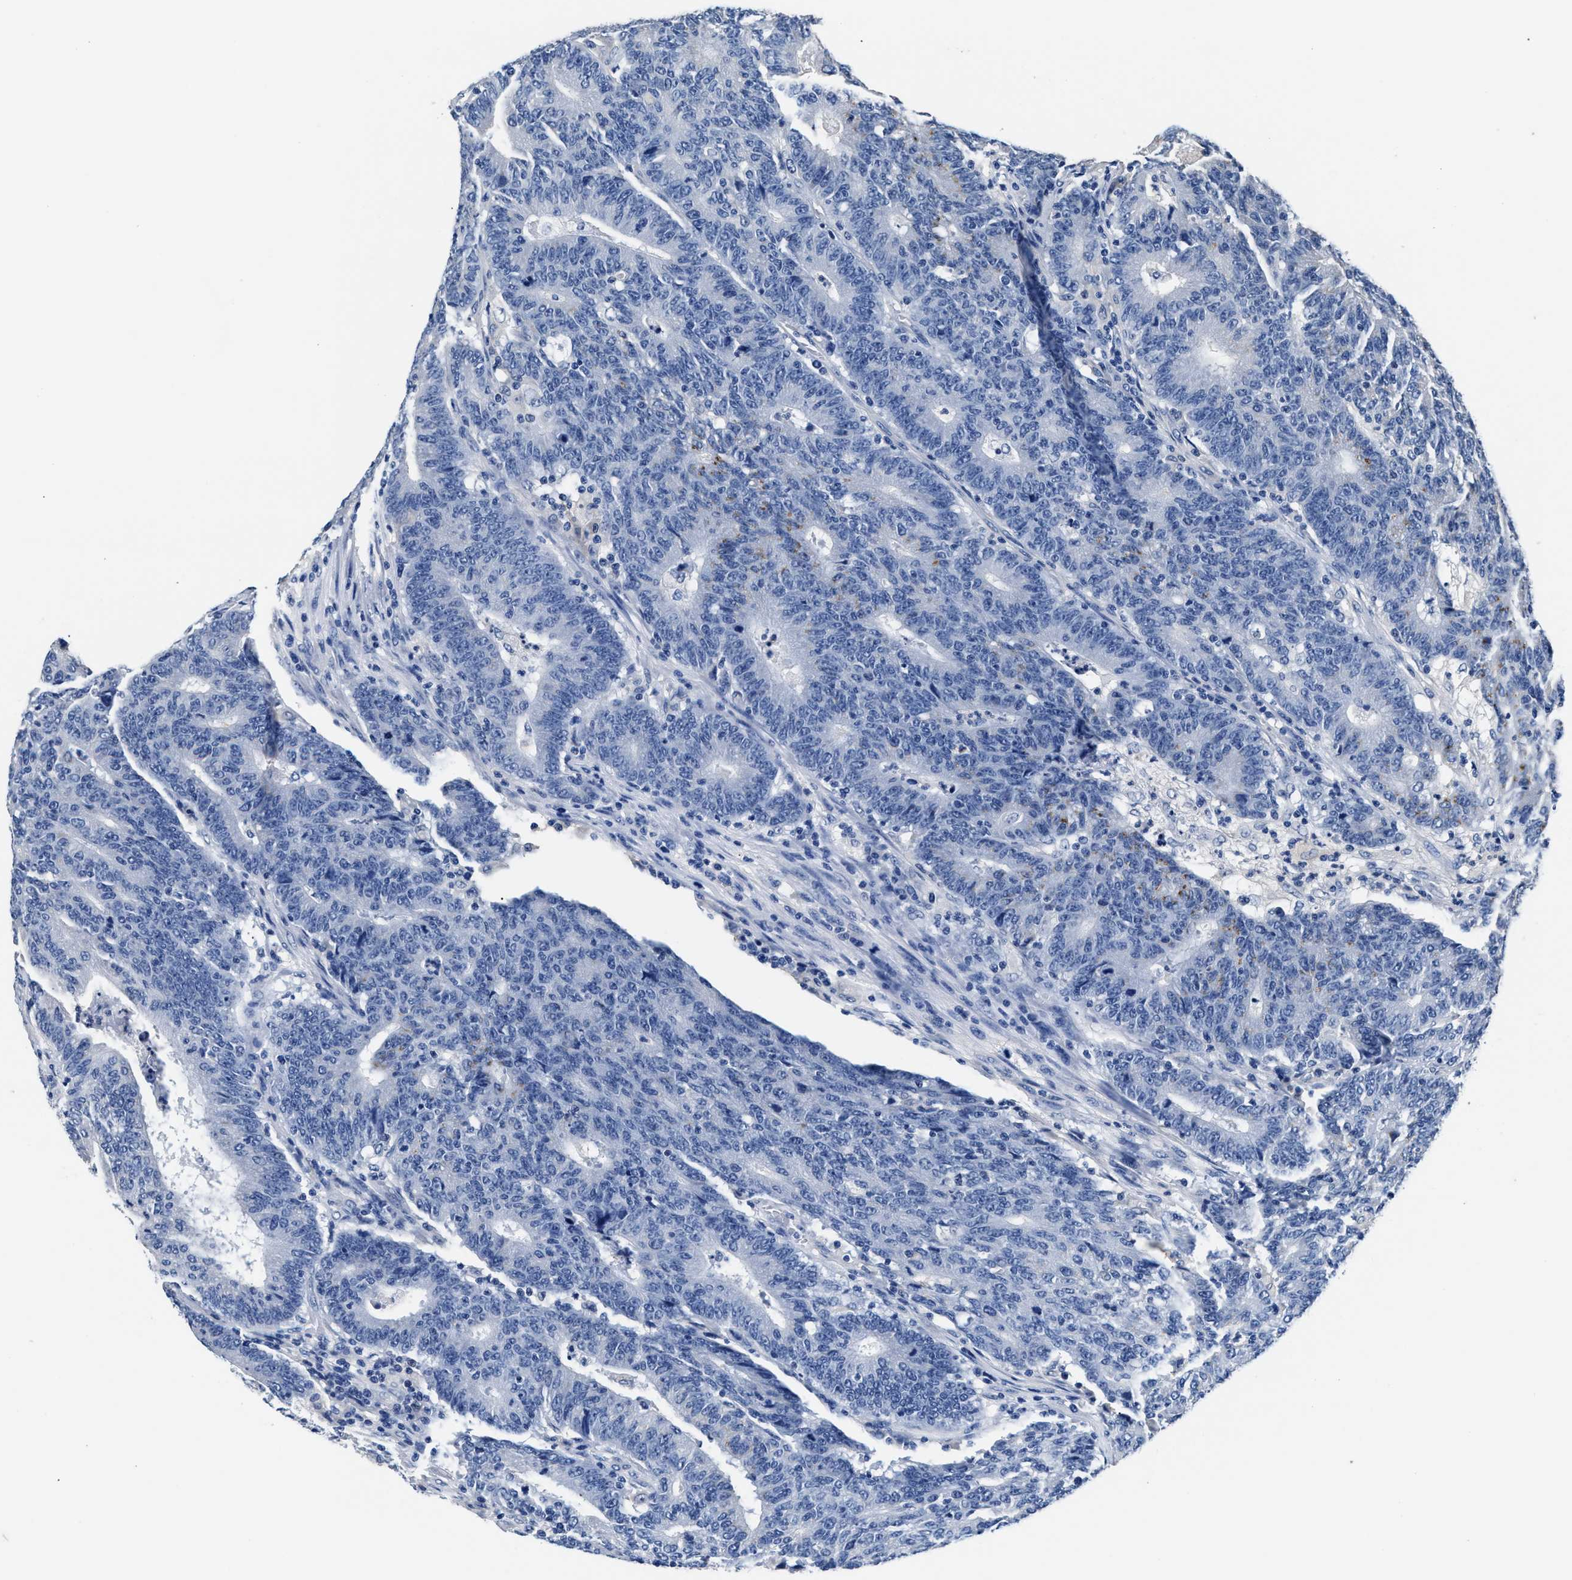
{"staining": {"intensity": "negative", "quantity": "none", "location": "none"}, "tissue": "colorectal cancer", "cell_type": "Tumor cells", "image_type": "cancer", "snomed": [{"axis": "morphology", "description": "Normal tissue, NOS"}, {"axis": "morphology", "description": "Adenocarcinoma, NOS"}, {"axis": "topography", "description": "Colon"}], "caption": "IHC of colorectal cancer (adenocarcinoma) exhibits no staining in tumor cells. Nuclei are stained in blue.", "gene": "GSTM1", "patient": {"sex": "female", "age": 75}}